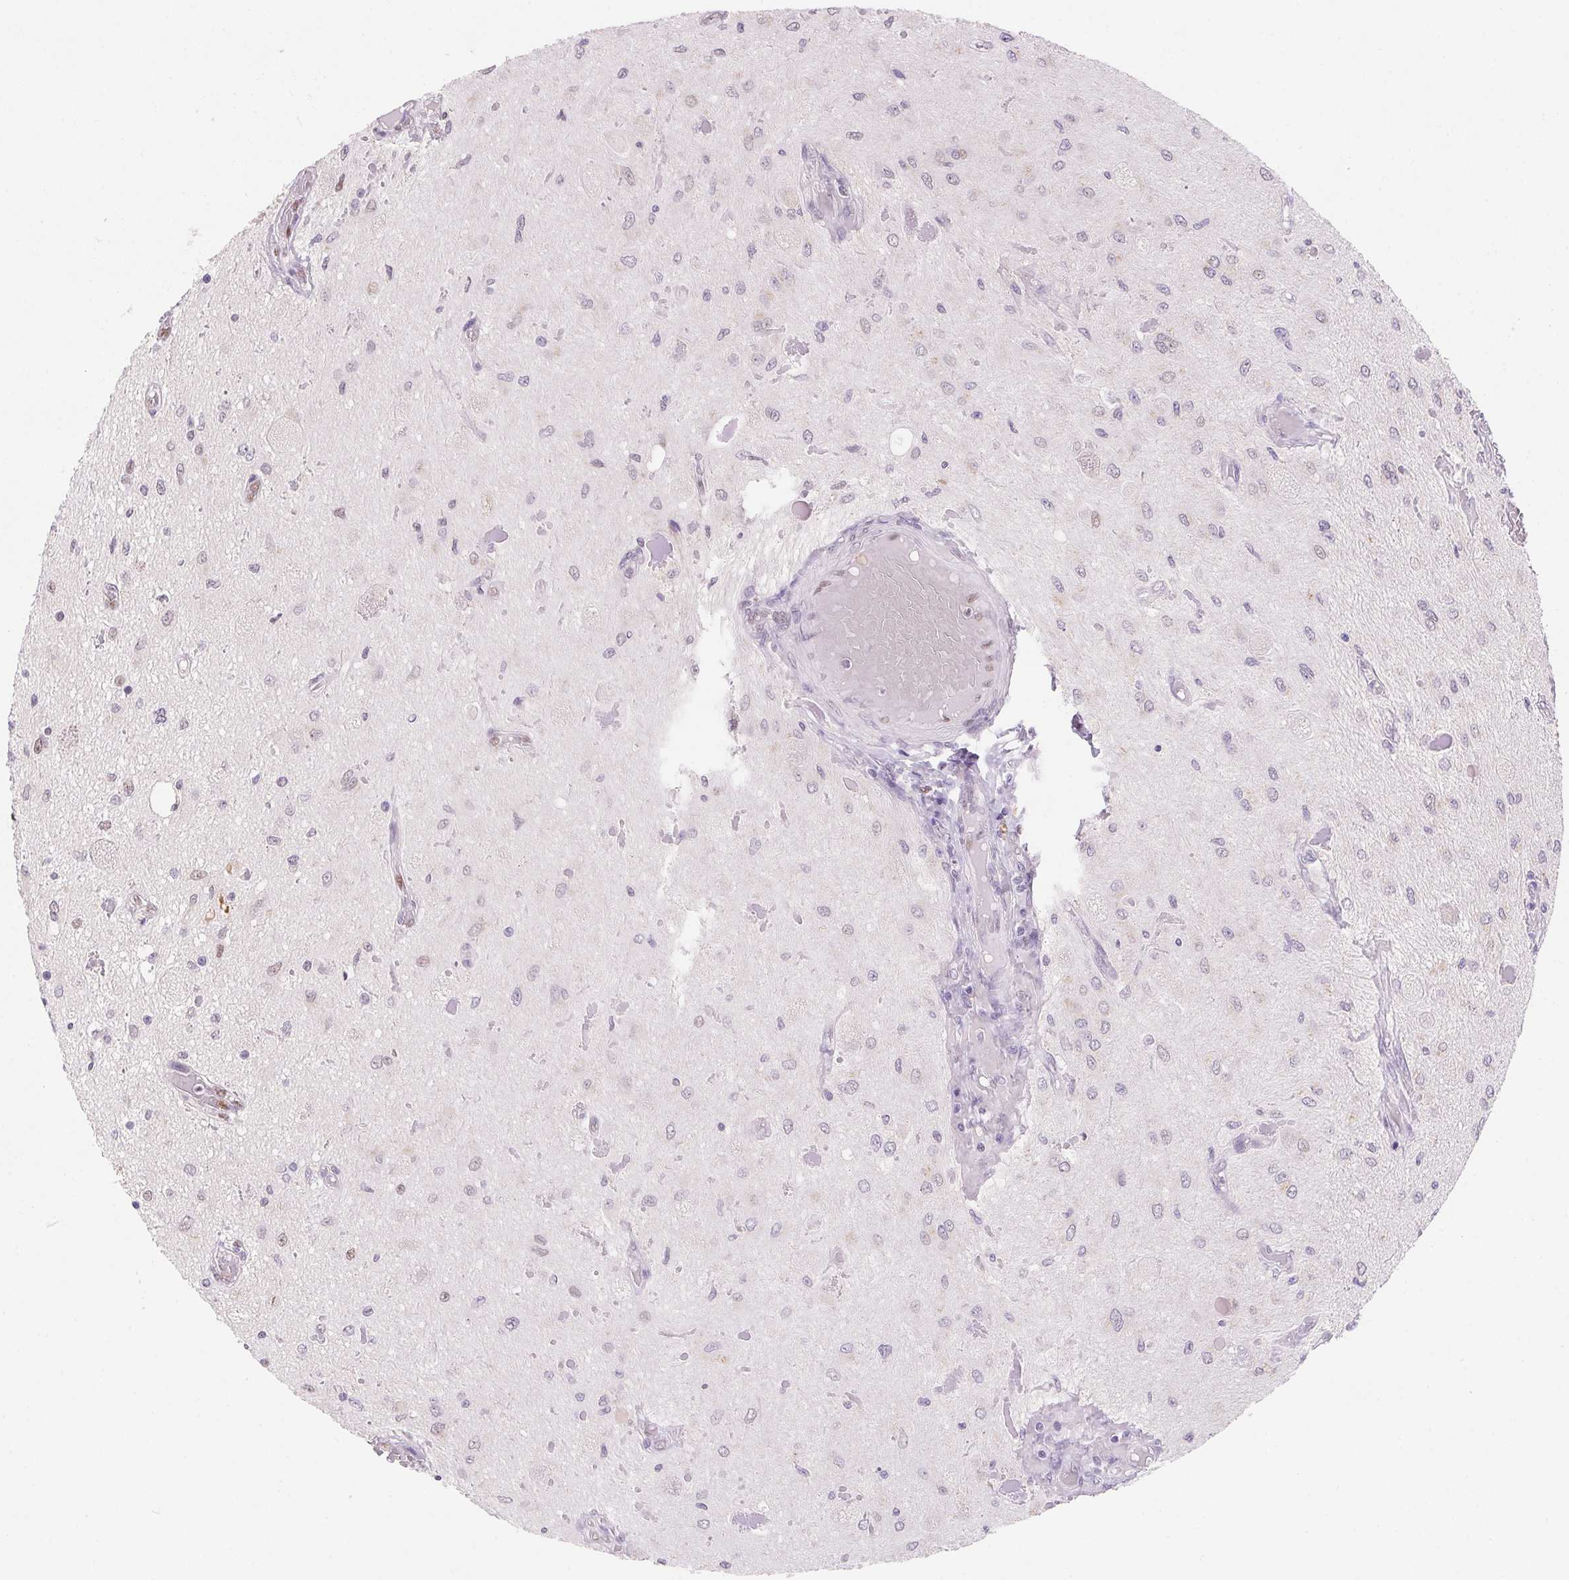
{"staining": {"intensity": "moderate", "quantity": "<25%", "location": "nuclear"}, "tissue": "glioma", "cell_type": "Tumor cells", "image_type": "cancer", "snomed": [{"axis": "morphology", "description": "Glioma, malignant, Low grade"}, {"axis": "topography", "description": "Cerebellum"}], "caption": "Malignant glioma (low-grade) stained for a protein reveals moderate nuclear positivity in tumor cells.", "gene": "DPPA5", "patient": {"sex": "female", "age": 14}}